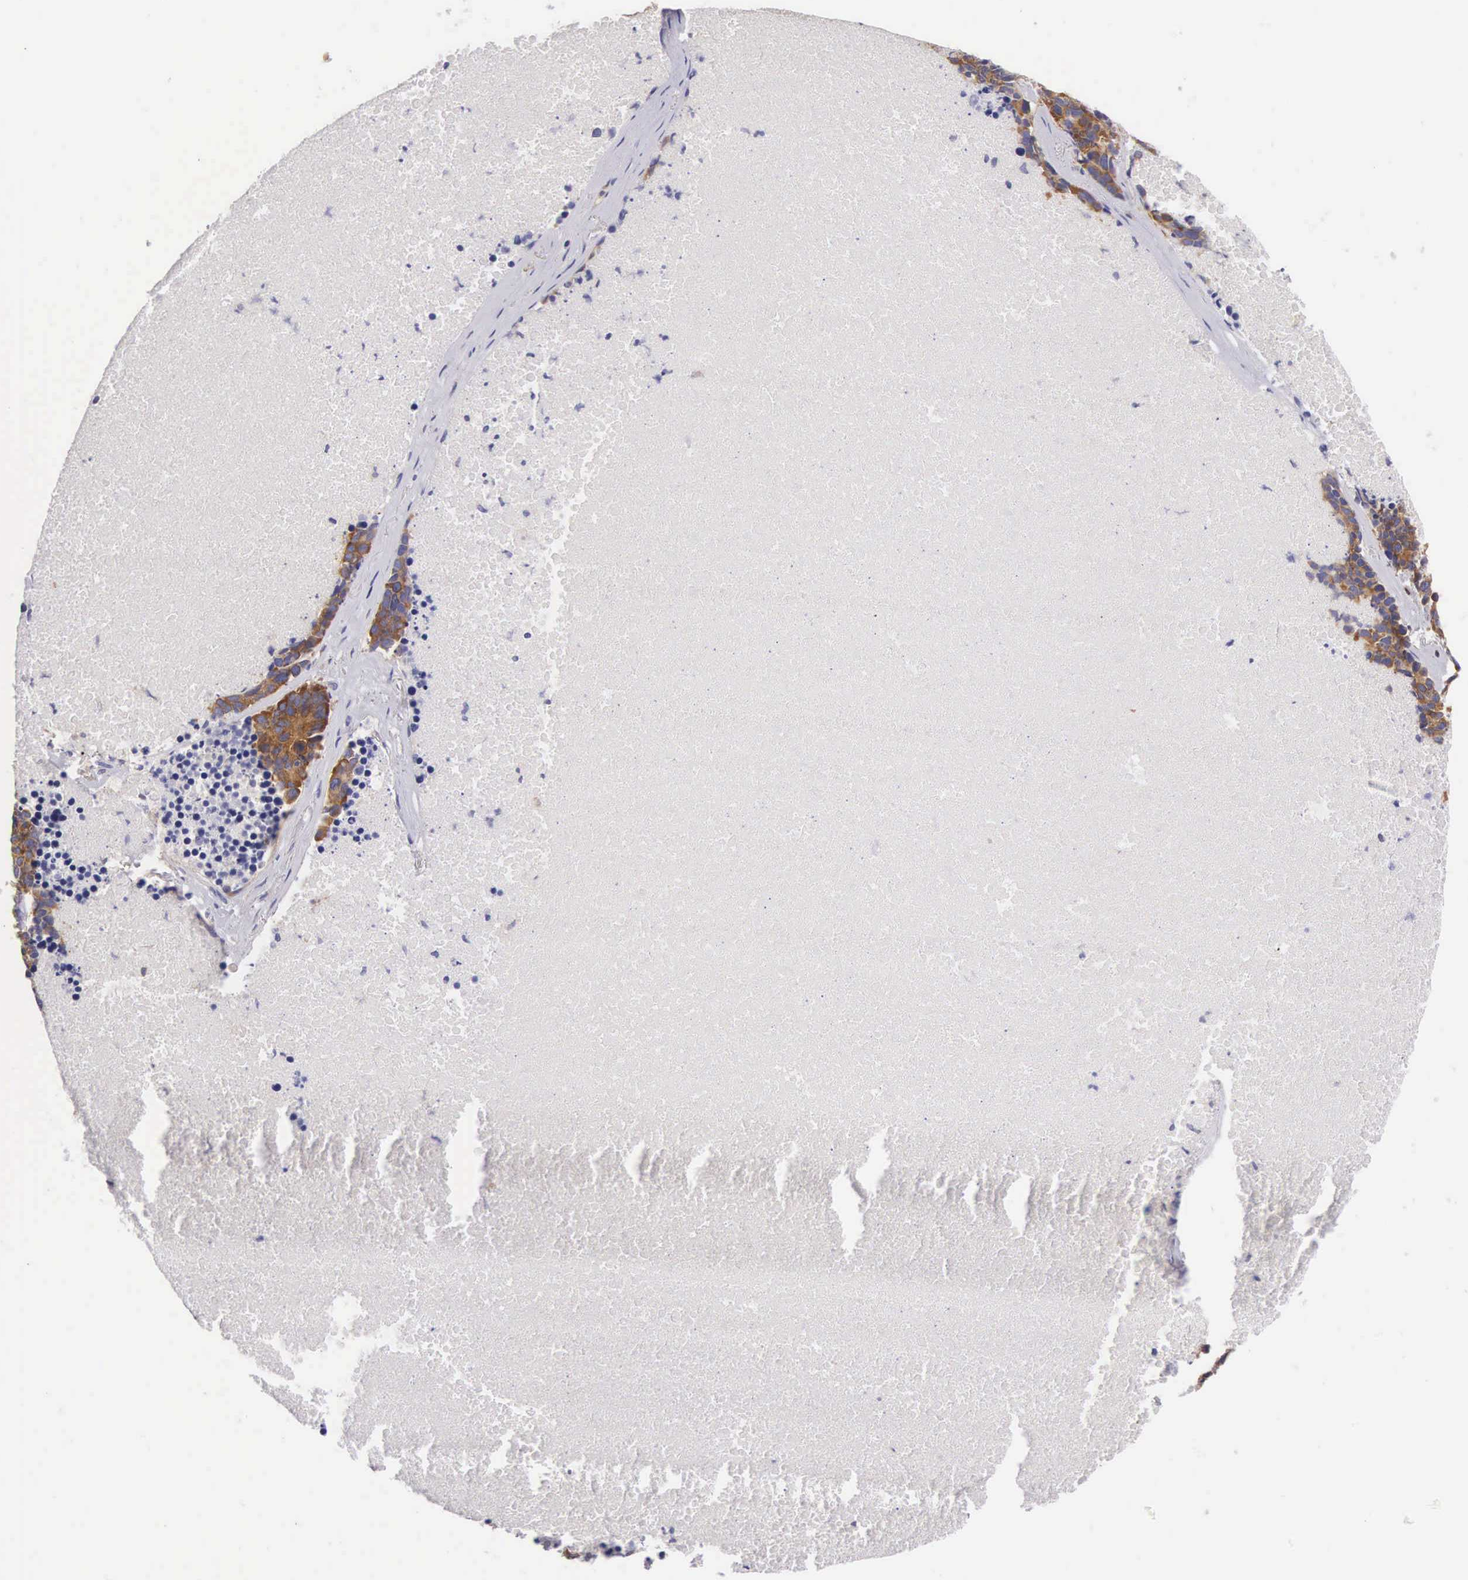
{"staining": {"intensity": "moderate", "quantity": ">75%", "location": "cytoplasmic/membranous"}, "tissue": "lung cancer", "cell_type": "Tumor cells", "image_type": "cancer", "snomed": [{"axis": "morphology", "description": "Neoplasm, malignant, NOS"}, {"axis": "topography", "description": "Lung"}], "caption": "Moderate cytoplasmic/membranous expression for a protein is present in approximately >75% of tumor cells of neoplasm (malignant) (lung) using immunohistochemistry.", "gene": "OSBPL3", "patient": {"sex": "female", "age": 75}}